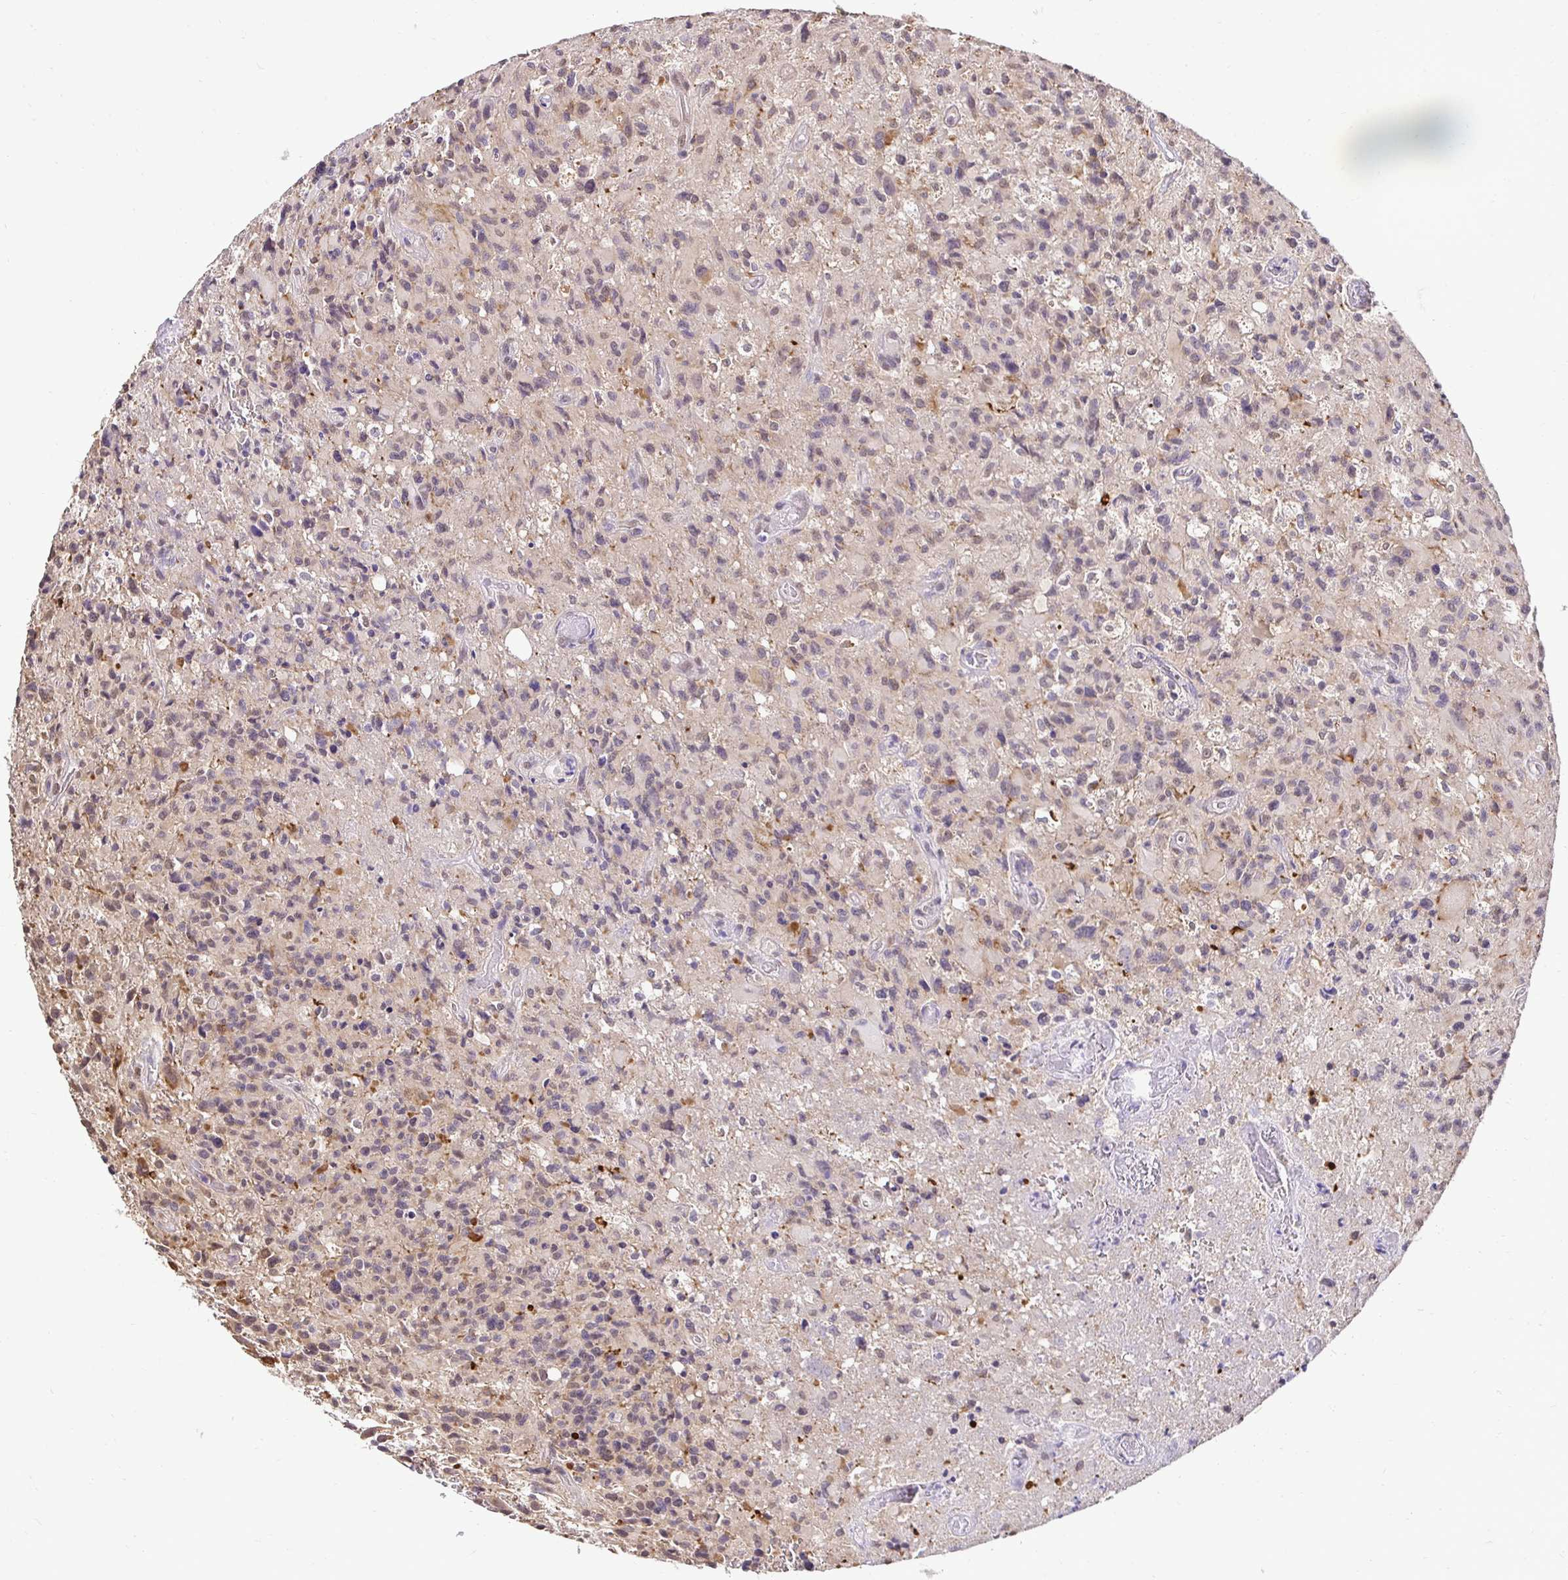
{"staining": {"intensity": "weak", "quantity": "25%-75%", "location": "nuclear"}, "tissue": "glioma", "cell_type": "Tumor cells", "image_type": "cancer", "snomed": [{"axis": "morphology", "description": "Glioma, malignant, High grade"}, {"axis": "topography", "description": "Brain"}], "caption": "This photomicrograph reveals immunohistochemistry (IHC) staining of malignant glioma (high-grade), with low weak nuclear staining in about 25%-75% of tumor cells.", "gene": "RHEBL1", "patient": {"sex": "male", "age": 63}}